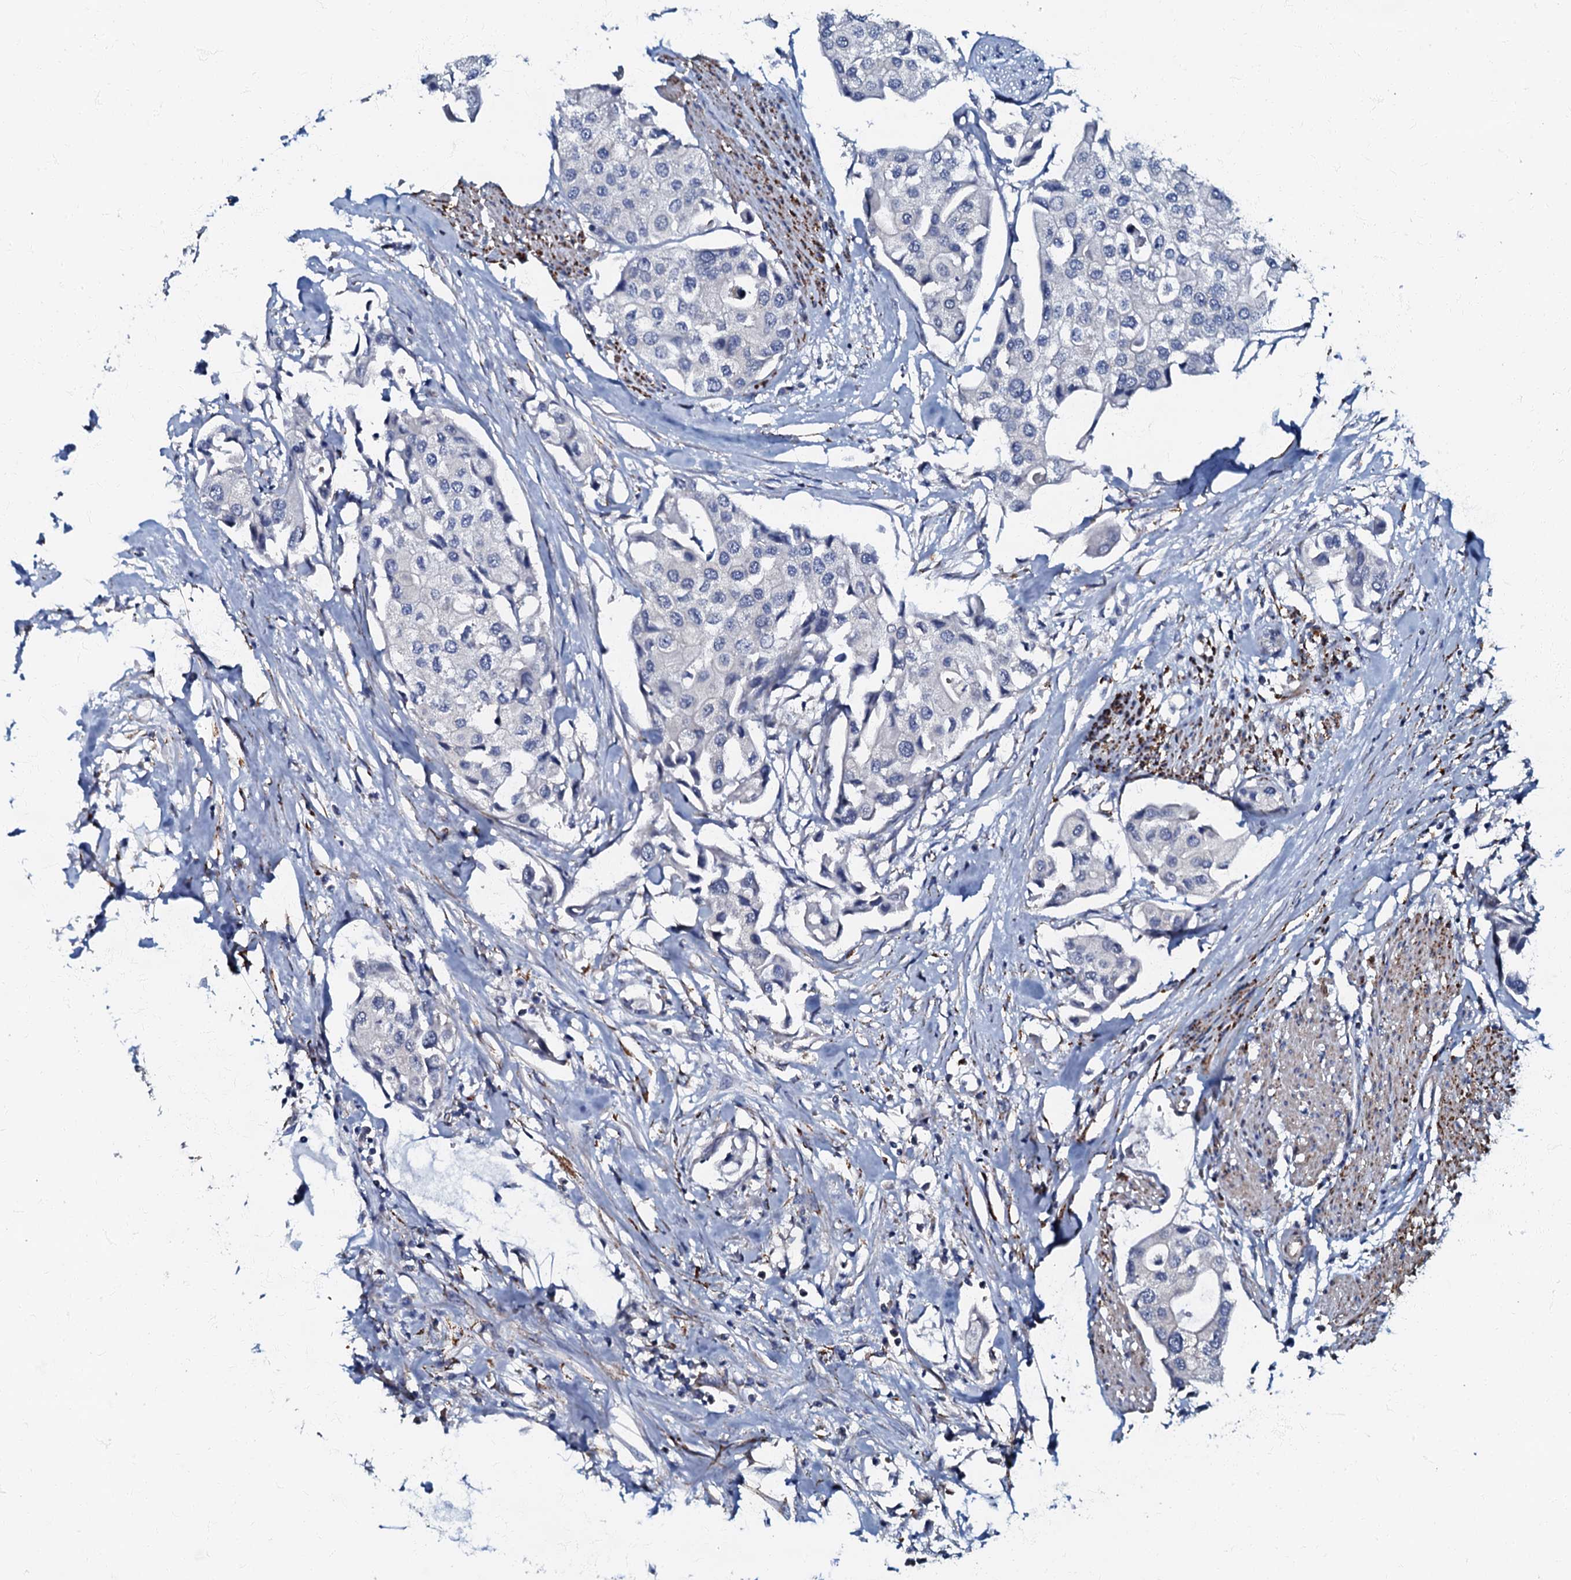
{"staining": {"intensity": "negative", "quantity": "none", "location": "none"}, "tissue": "urothelial cancer", "cell_type": "Tumor cells", "image_type": "cancer", "snomed": [{"axis": "morphology", "description": "Urothelial carcinoma, High grade"}, {"axis": "topography", "description": "Urinary bladder"}], "caption": "IHC of urothelial cancer displays no expression in tumor cells.", "gene": "OLAH", "patient": {"sex": "male", "age": 64}}